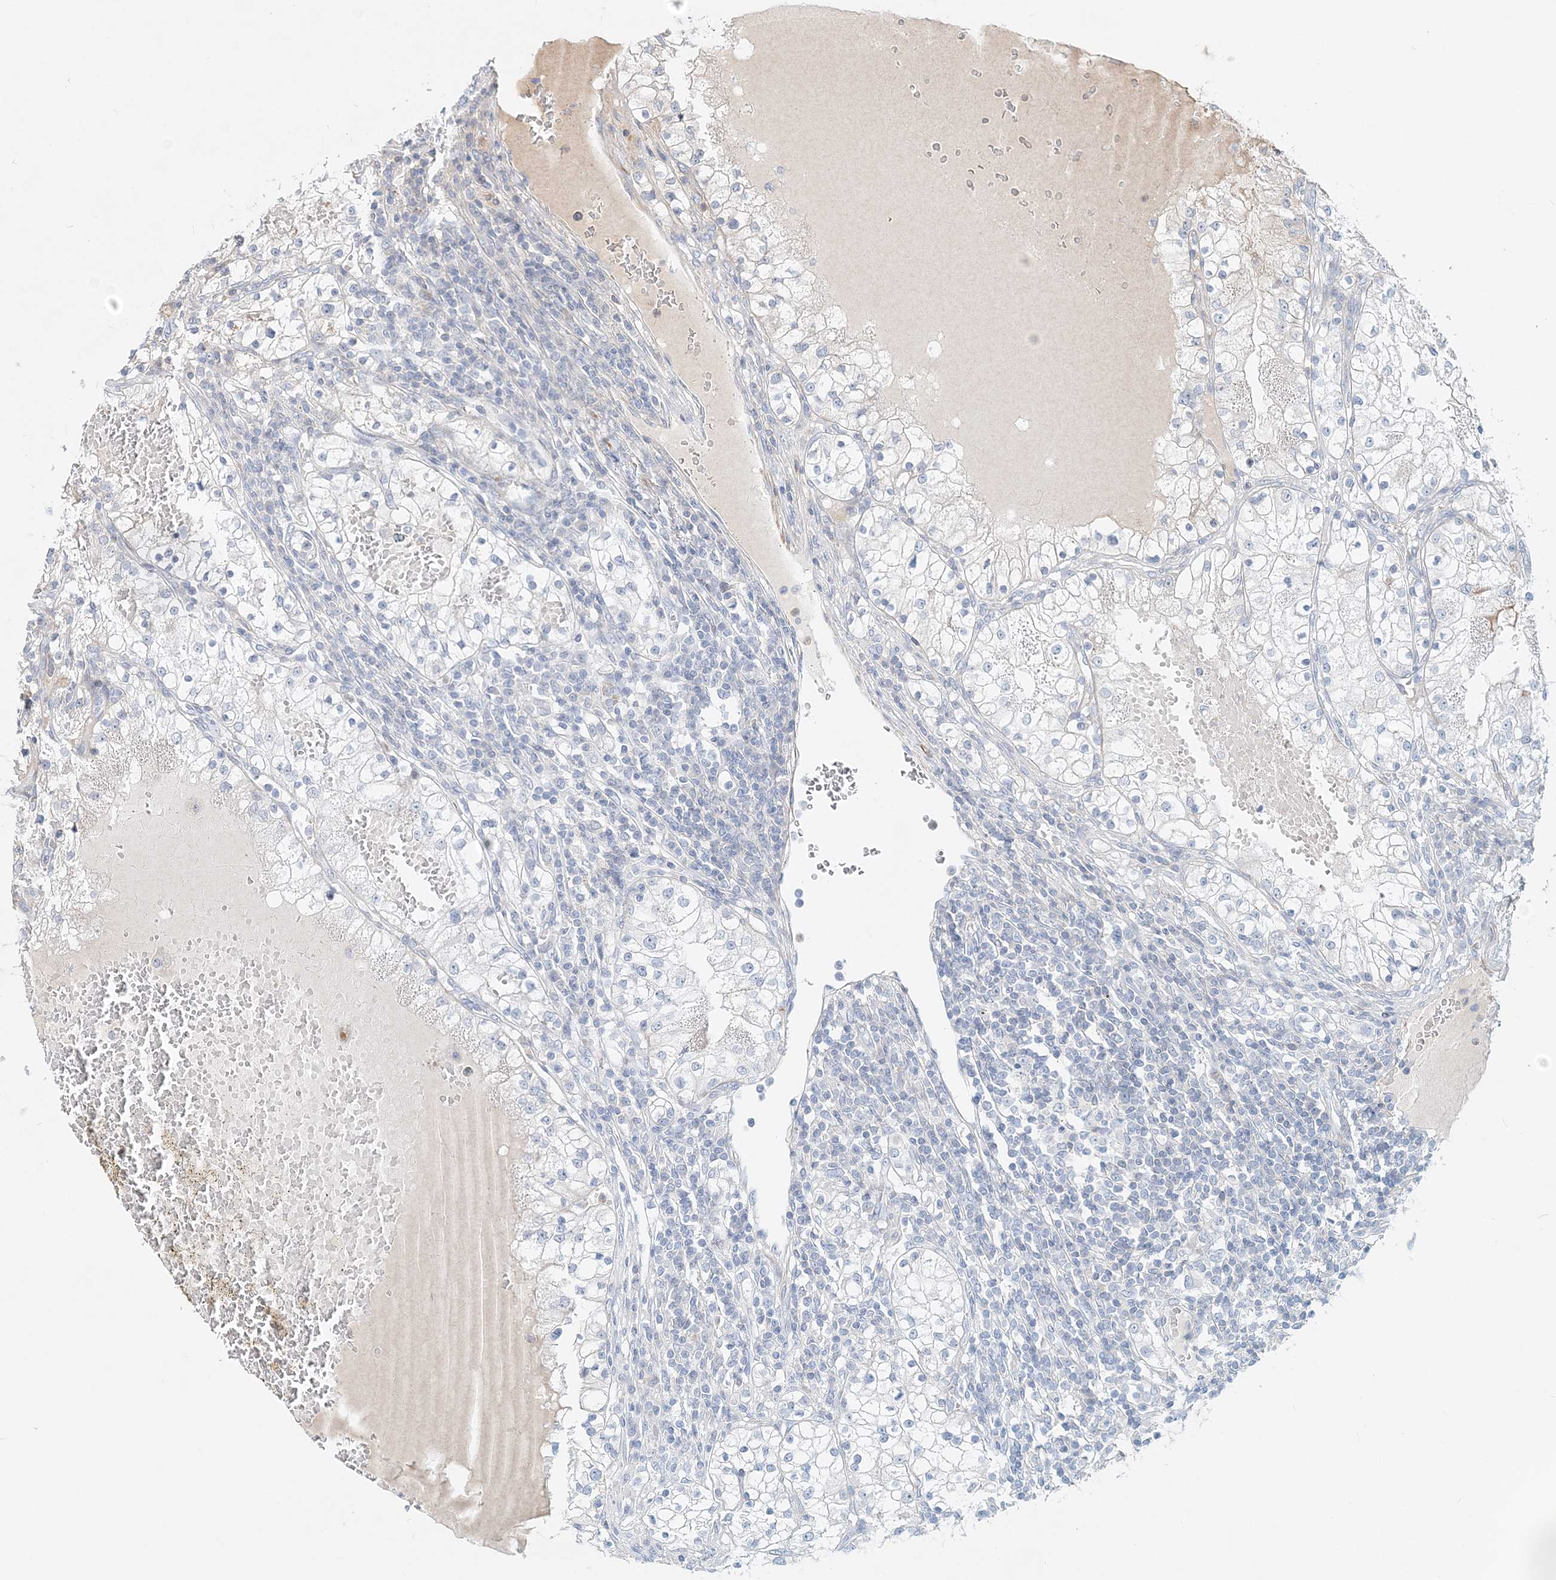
{"staining": {"intensity": "negative", "quantity": "none", "location": "none"}, "tissue": "renal cancer", "cell_type": "Tumor cells", "image_type": "cancer", "snomed": [{"axis": "morphology", "description": "Normal tissue, NOS"}, {"axis": "morphology", "description": "Adenocarcinoma, NOS"}, {"axis": "topography", "description": "Kidney"}], "caption": "Image shows no significant protein positivity in tumor cells of adenocarcinoma (renal).", "gene": "DNAH5", "patient": {"sex": "male", "age": 68}}